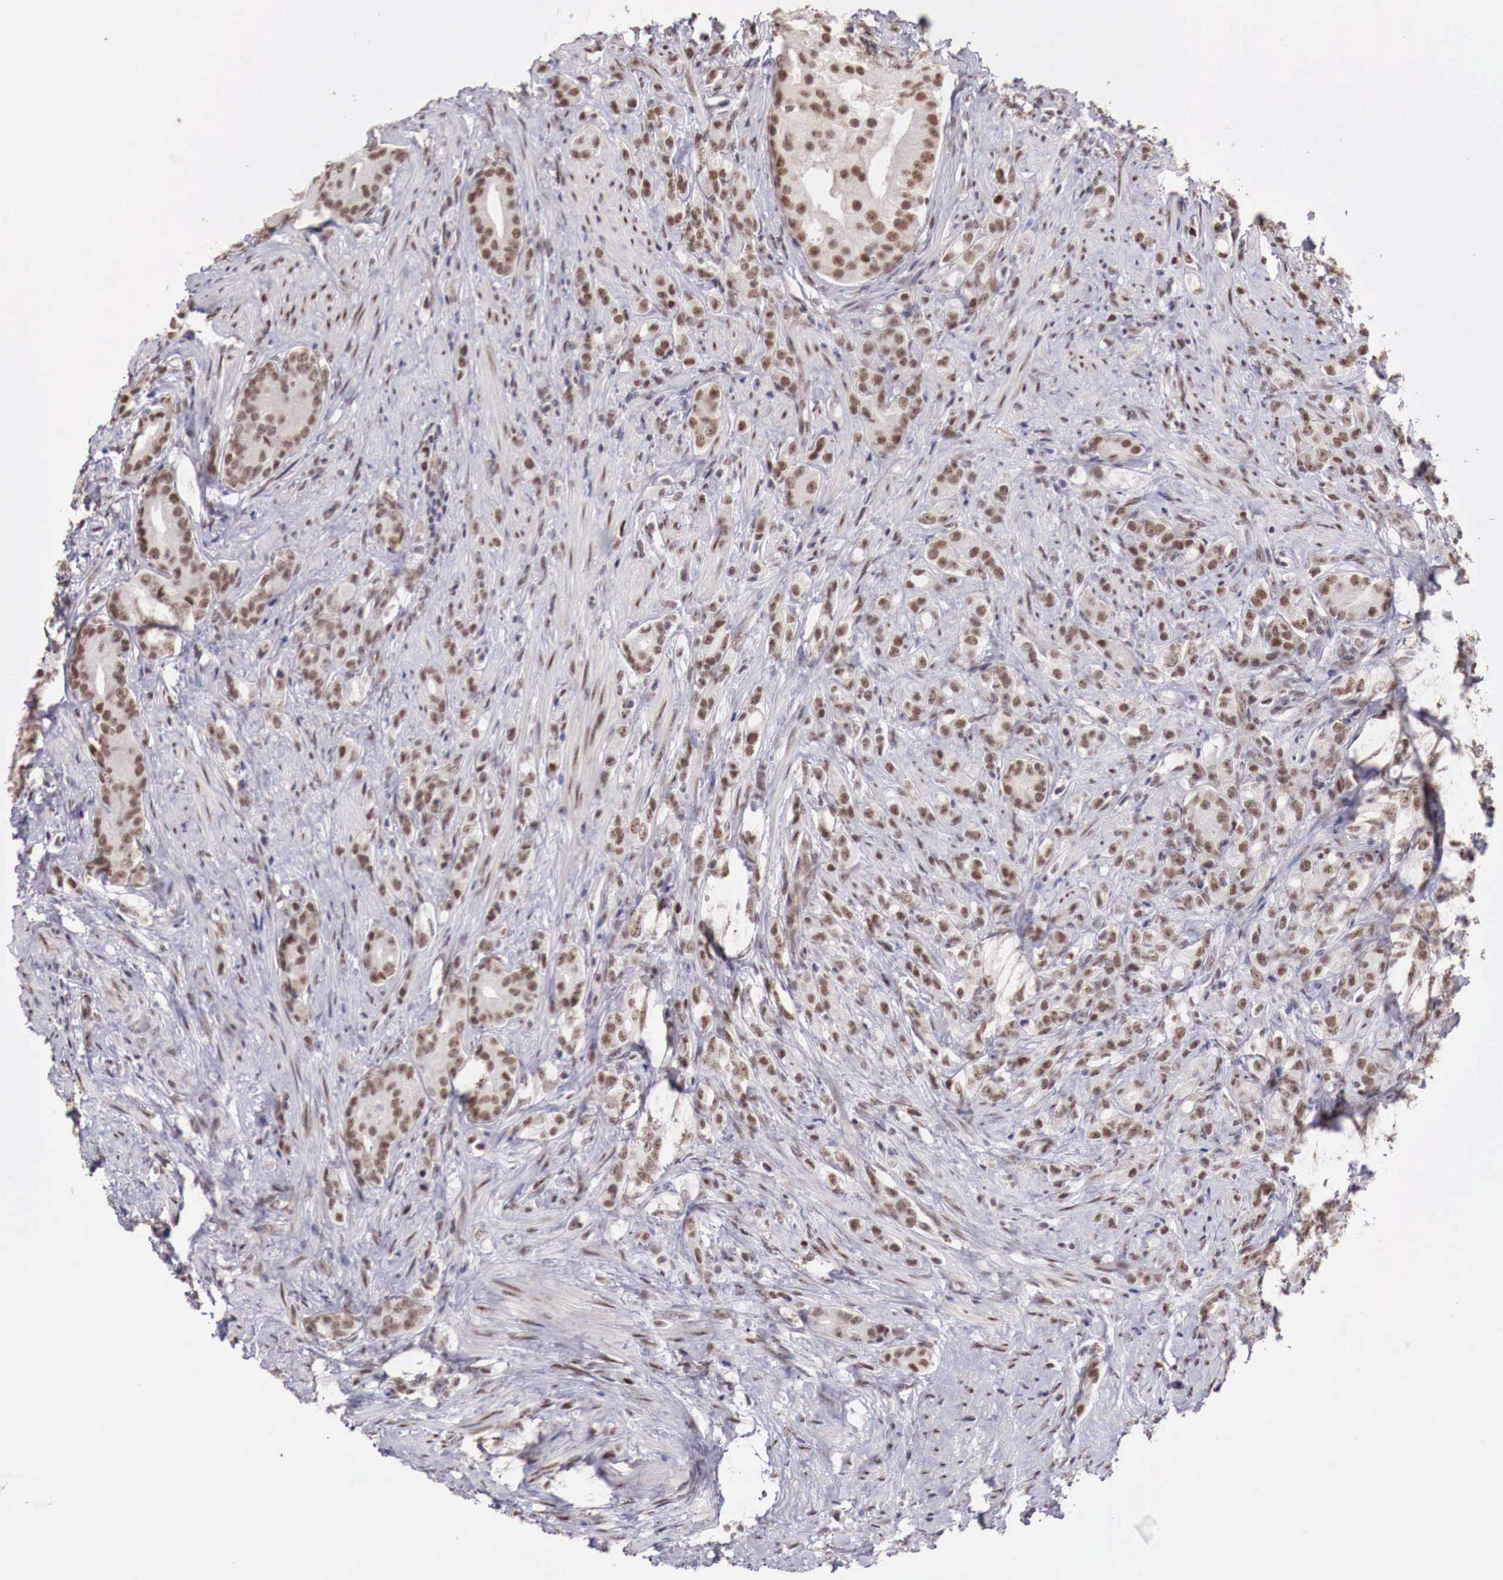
{"staining": {"intensity": "strong", "quantity": ">75%", "location": "cytoplasmic/membranous,nuclear"}, "tissue": "prostate cancer", "cell_type": "Tumor cells", "image_type": "cancer", "snomed": [{"axis": "morphology", "description": "Adenocarcinoma, Medium grade"}, {"axis": "topography", "description": "Prostate"}], "caption": "A brown stain labels strong cytoplasmic/membranous and nuclear expression of a protein in human prostate adenocarcinoma (medium-grade) tumor cells.", "gene": "FOXP2", "patient": {"sex": "male", "age": 59}}